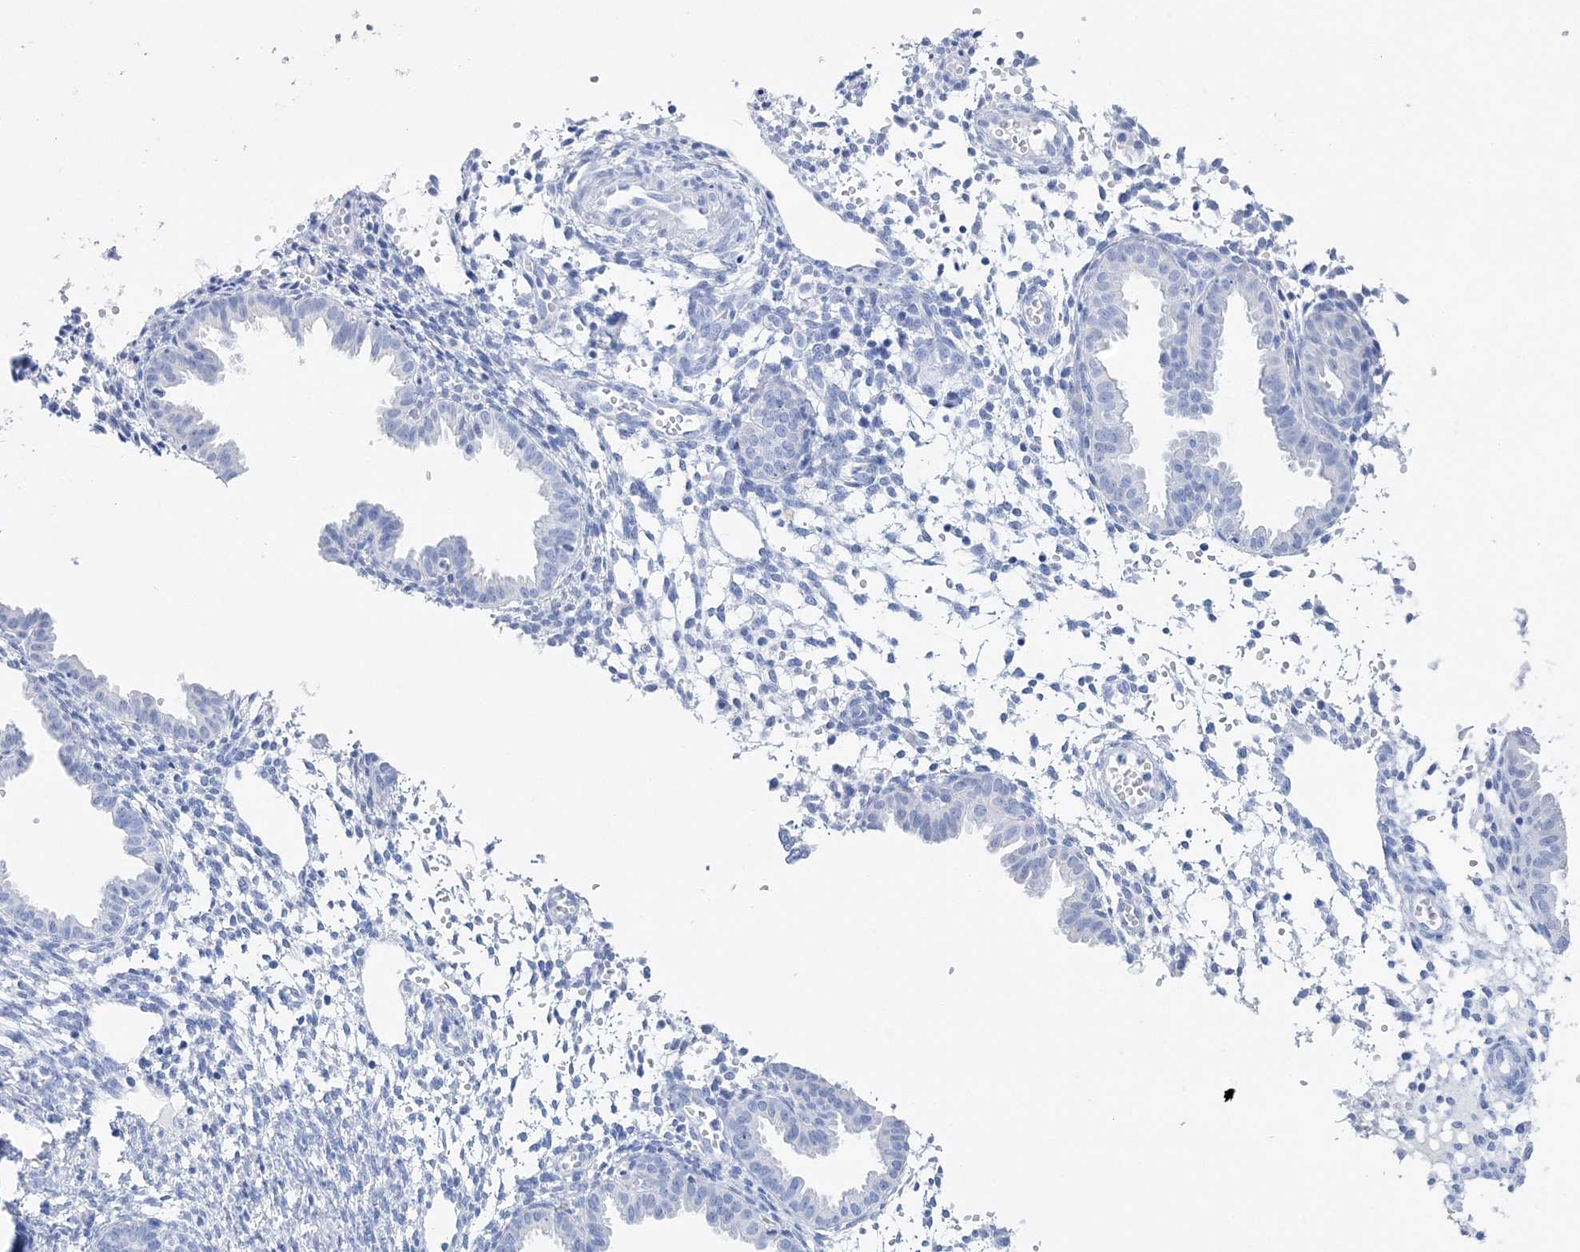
{"staining": {"intensity": "negative", "quantity": "none", "location": "none"}, "tissue": "endometrium", "cell_type": "Cells in endometrial stroma", "image_type": "normal", "snomed": [{"axis": "morphology", "description": "Normal tissue, NOS"}, {"axis": "topography", "description": "Endometrium"}], "caption": "This is an immunohistochemistry histopathology image of normal human endometrium. There is no staining in cells in endometrial stroma.", "gene": "TSPYL6", "patient": {"sex": "female", "age": 33}}